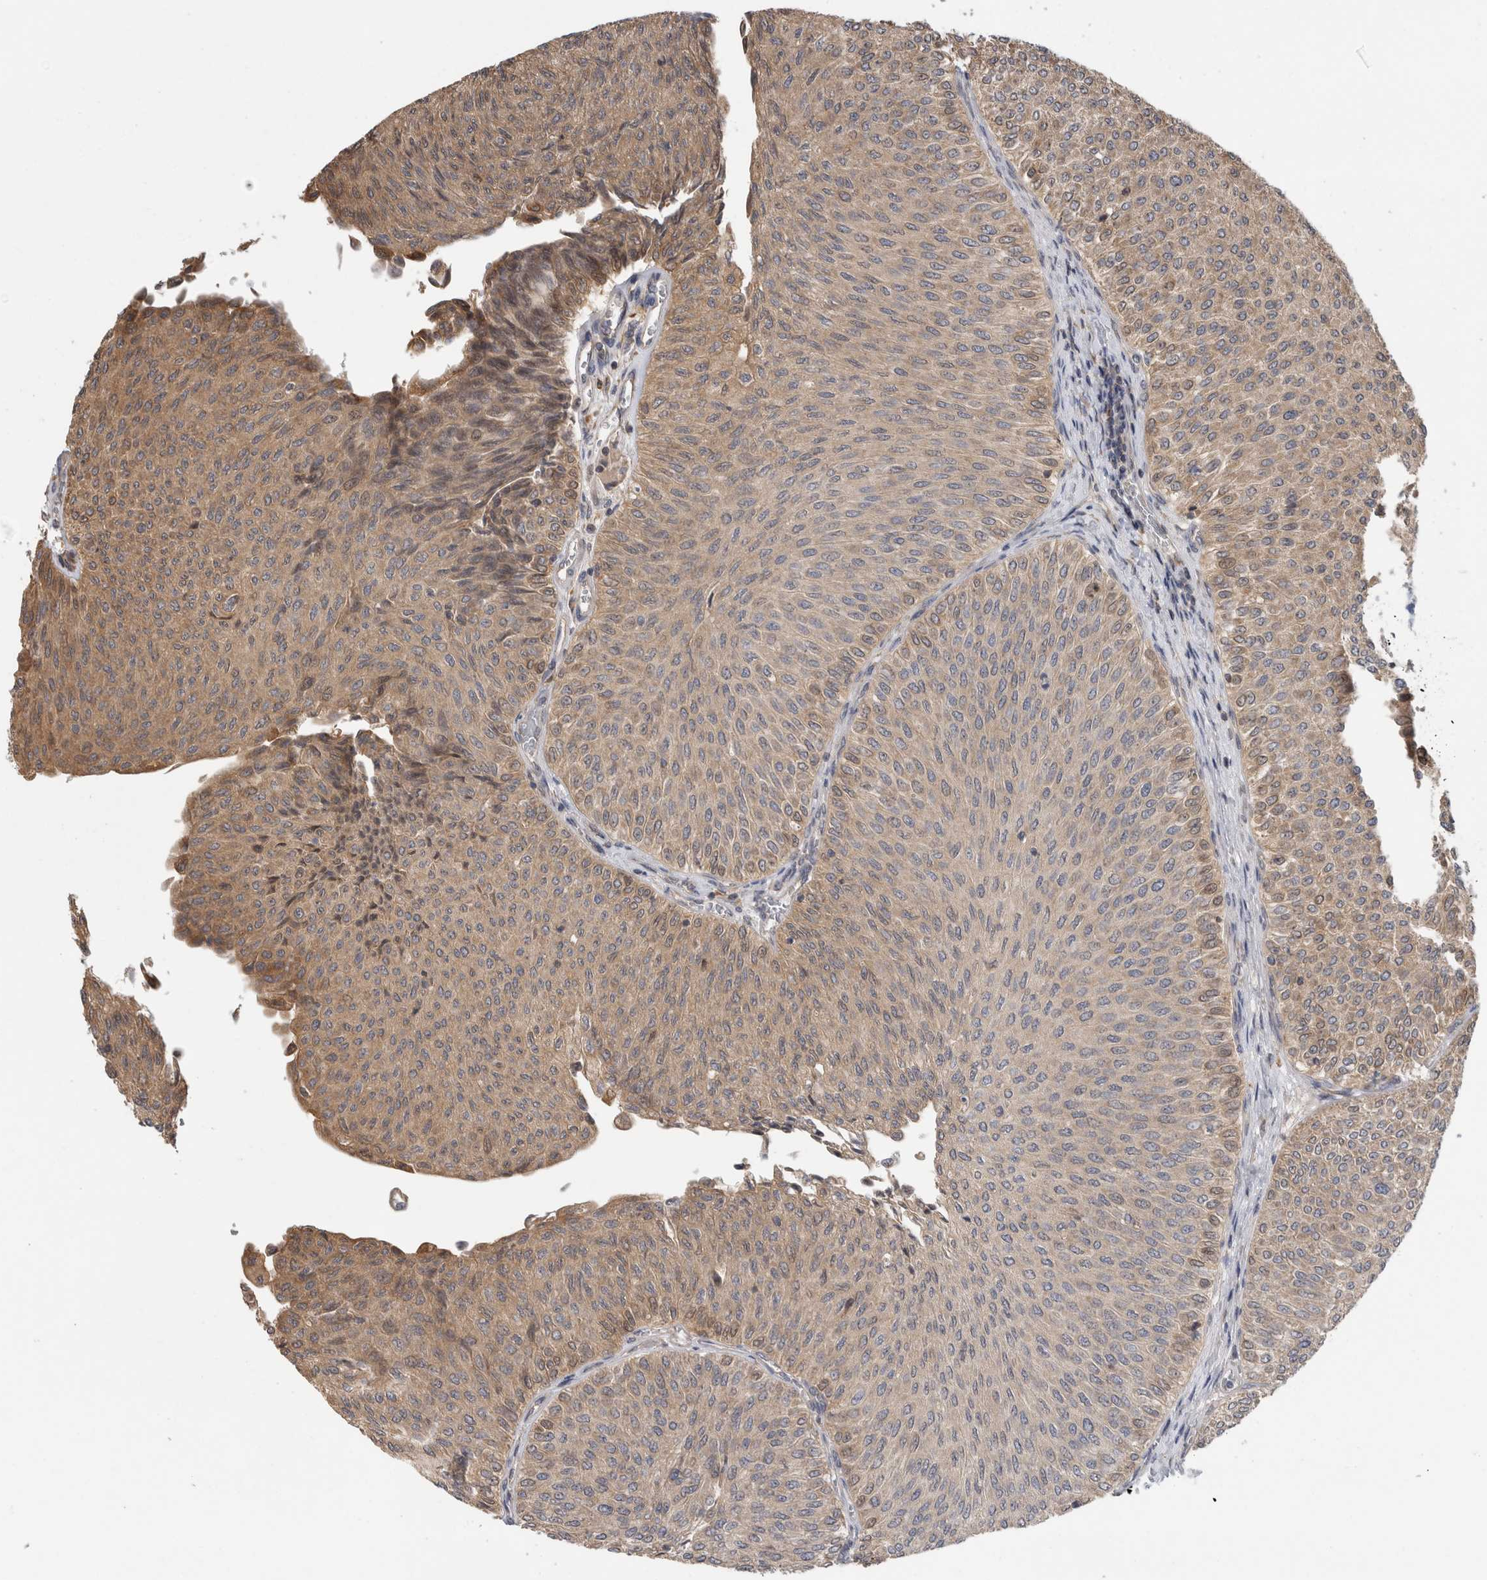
{"staining": {"intensity": "moderate", "quantity": "25%-75%", "location": "cytoplasmic/membranous"}, "tissue": "urothelial cancer", "cell_type": "Tumor cells", "image_type": "cancer", "snomed": [{"axis": "morphology", "description": "Urothelial carcinoma, Low grade"}, {"axis": "topography", "description": "Urinary bladder"}], "caption": "Immunohistochemistry (IHC) histopathology image of urothelial cancer stained for a protein (brown), which demonstrates medium levels of moderate cytoplasmic/membranous expression in approximately 25%-75% of tumor cells.", "gene": "PARP6", "patient": {"sex": "male", "age": 78}}